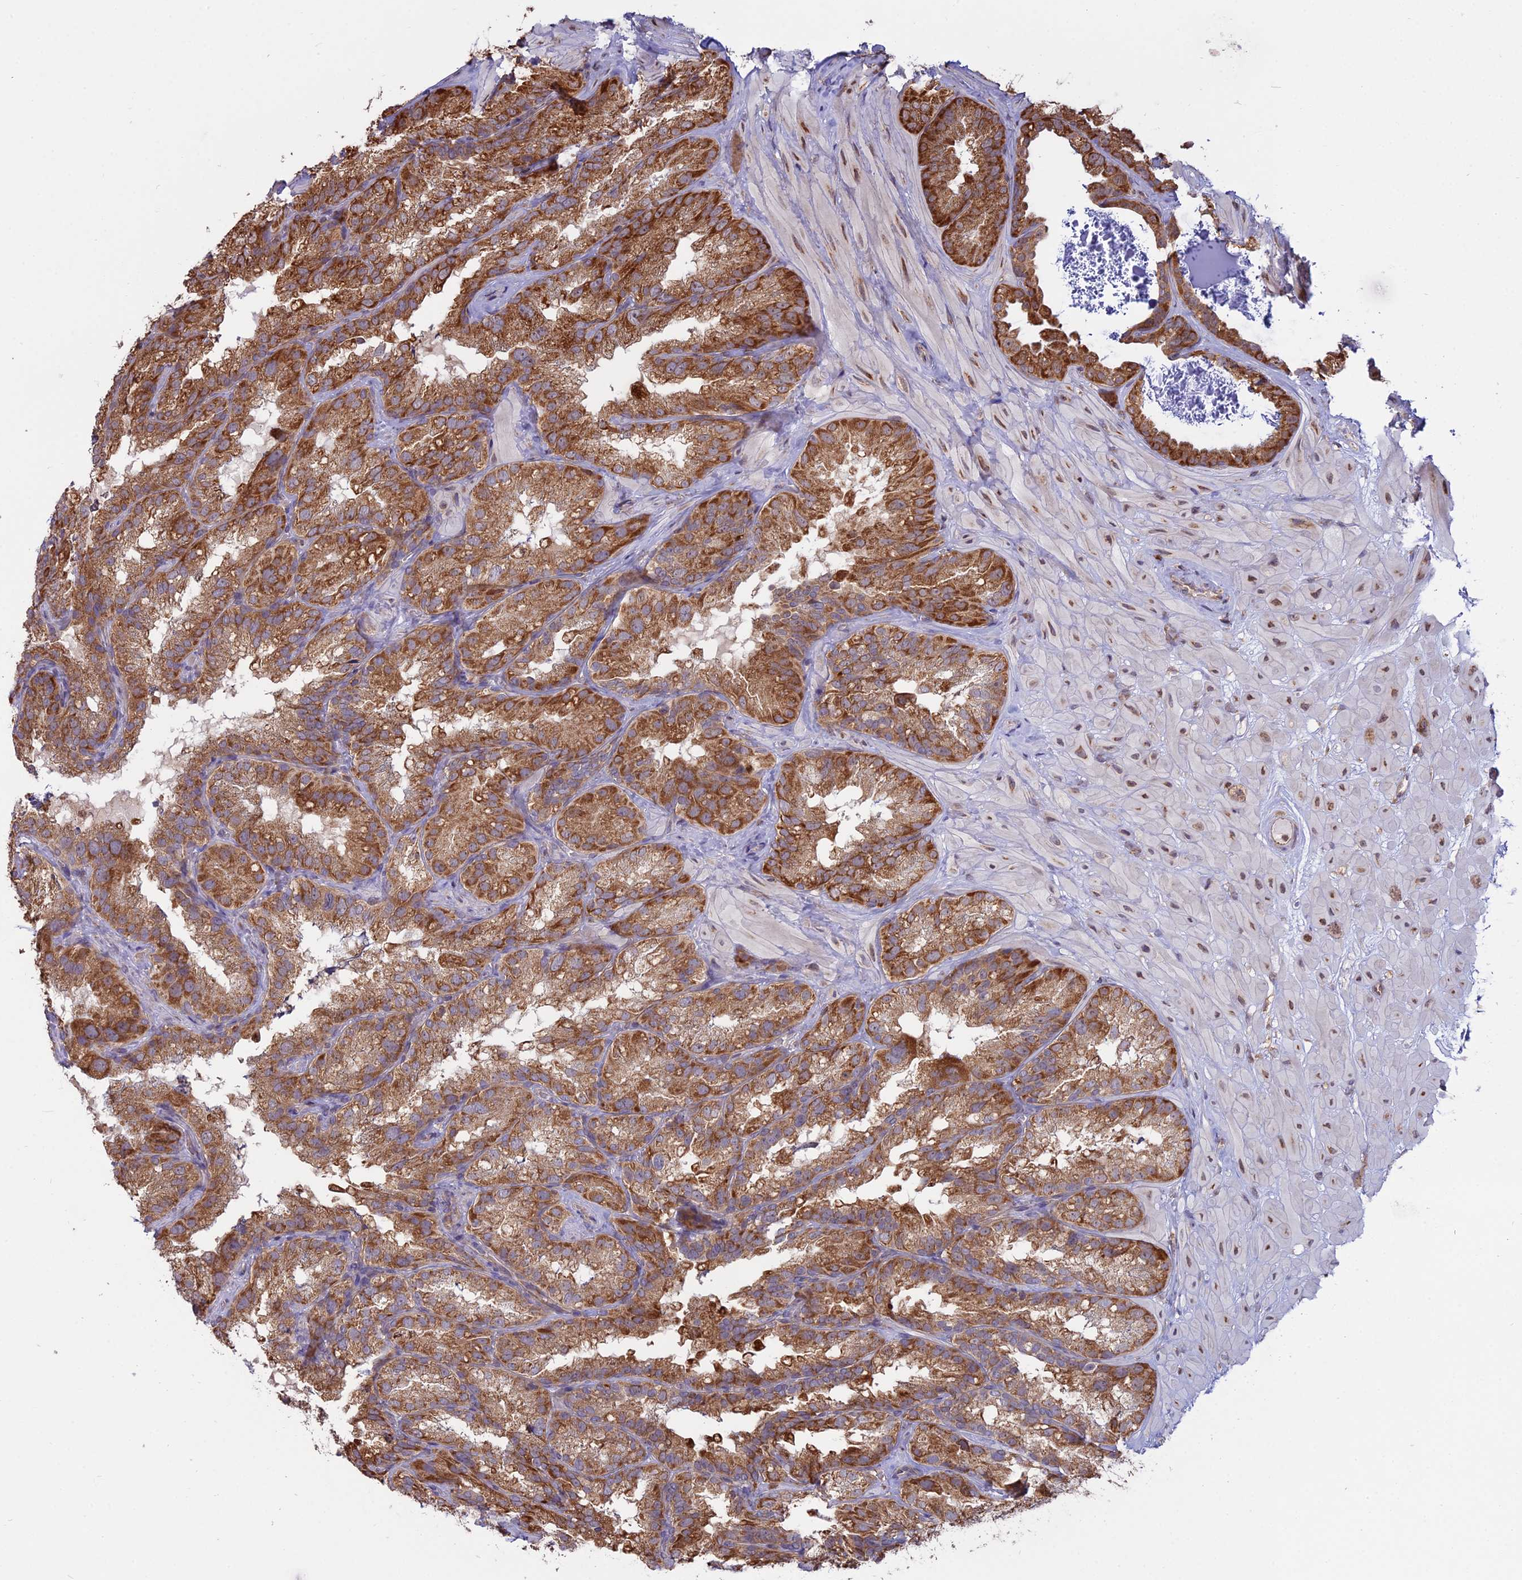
{"staining": {"intensity": "moderate", "quantity": ">75%", "location": "cytoplasmic/membranous"}, "tissue": "seminal vesicle", "cell_type": "Glandular cells", "image_type": "normal", "snomed": [{"axis": "morphology", "description": "Normal tissue, NOS"}, {"axis": "topography", "description": "Seminal veicle"}], "caption": "A histopathology image showing moderate cytoplasmic/membranous staining in approximately >75% of glandular cells in unremarkable seminal vesicle, as visualized by brown immunohistochemical staining.", "gene": "RPL26", "patient": {"sex": "male", "age": 58}}